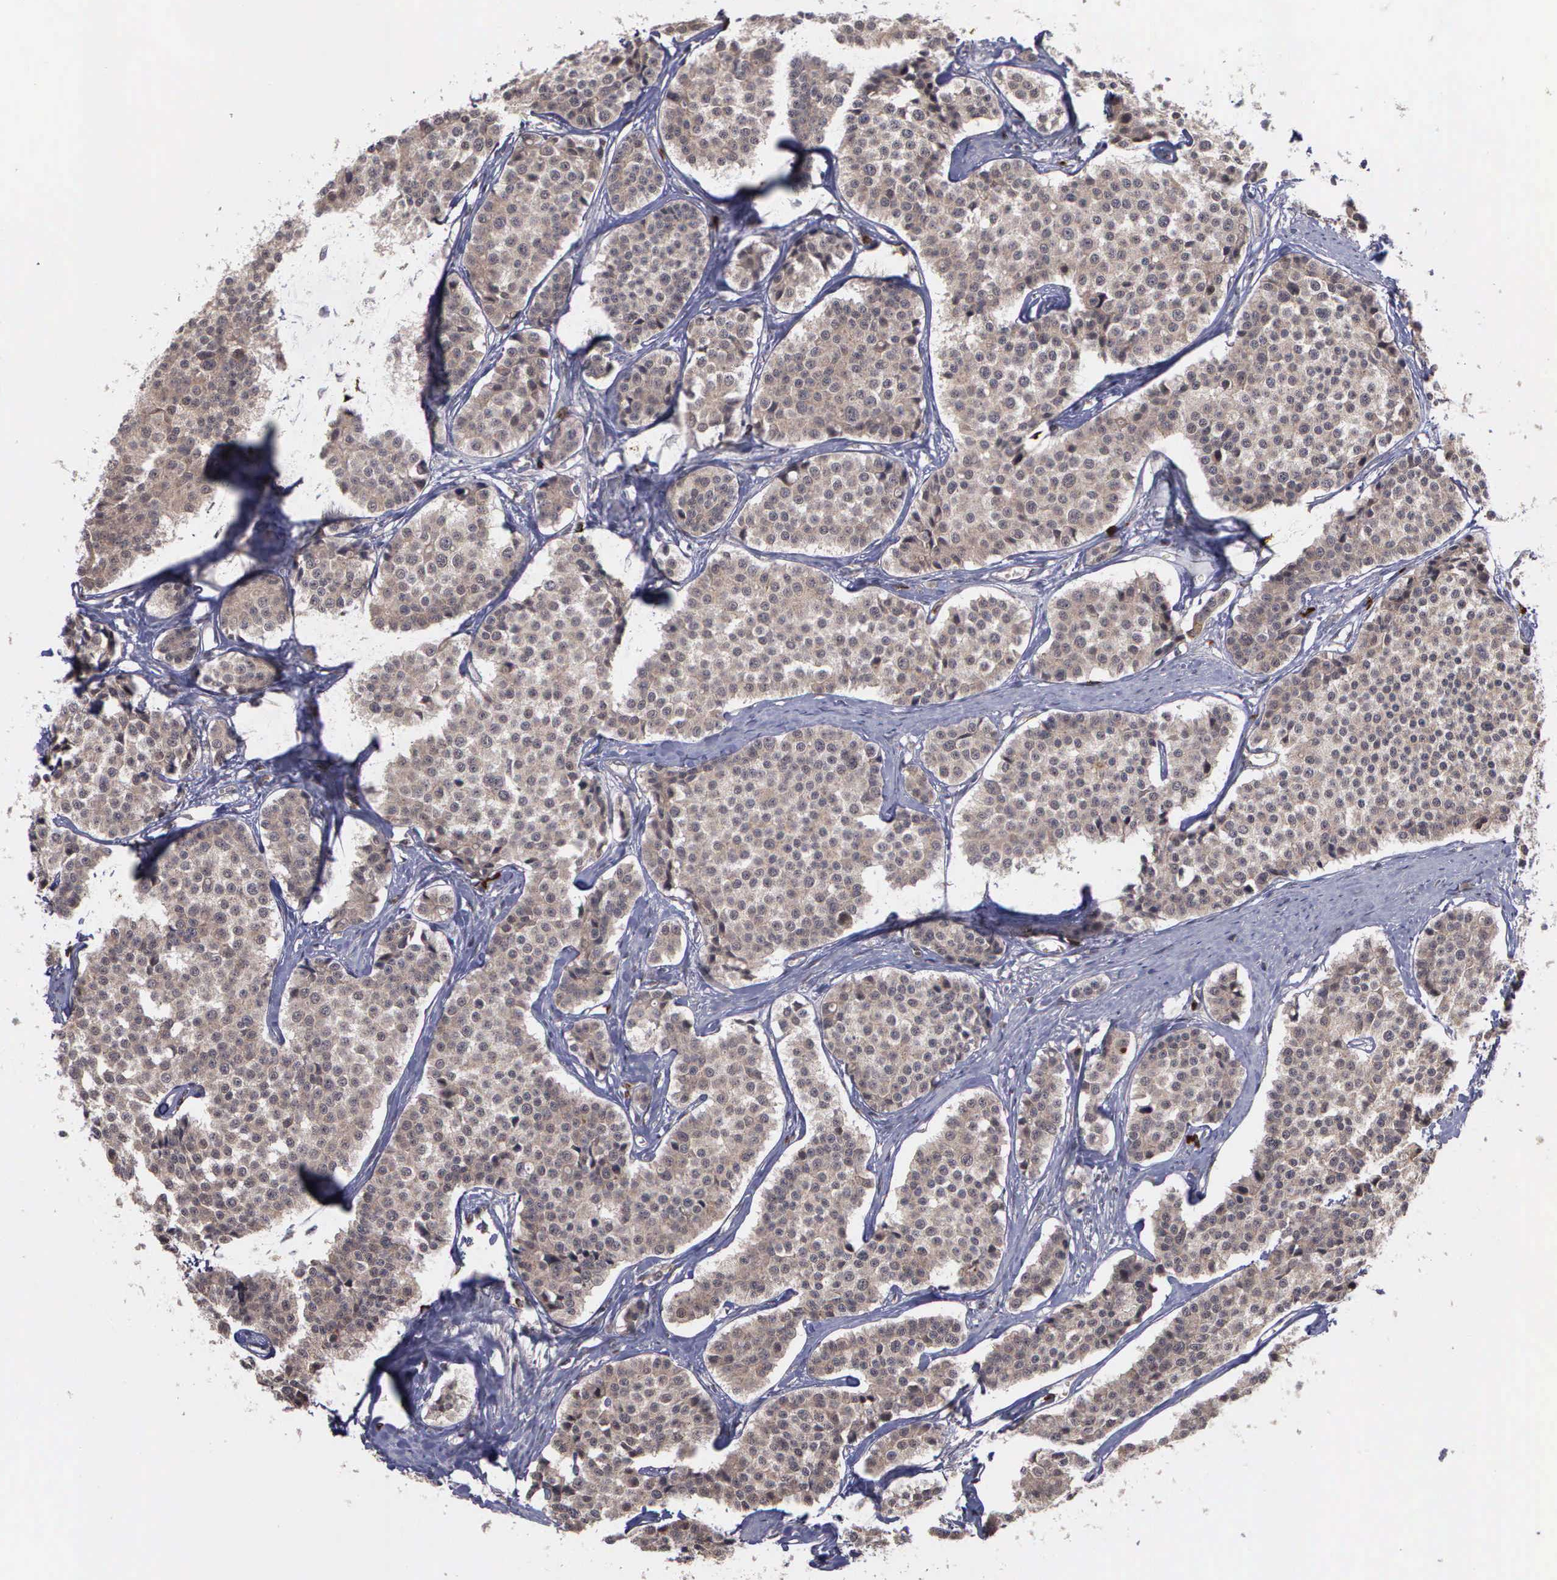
{"staining": {"intensity": "weak", "quantity": ">75%", "location": "cytoplasmic/membranous"}, "tissue": "carcinoid", "cell_type": "Tumor cells", "image_type": "cancer", "snomed": [{"axis": "morphology", "description": "Carcinoid, malignant, NOS"}, {"axis": "topography", "description": "Small intestine"}], "caption": "Immunohistochemistry micrograph of human carcinoid (malignant) stained for a protein (brown), which exhibits low levels of weak cytoplasmic/membranous staining in about >75% of tumor cells.", "gene": "MAP3K9", "patient": {"sex": "male", "age": 60}}